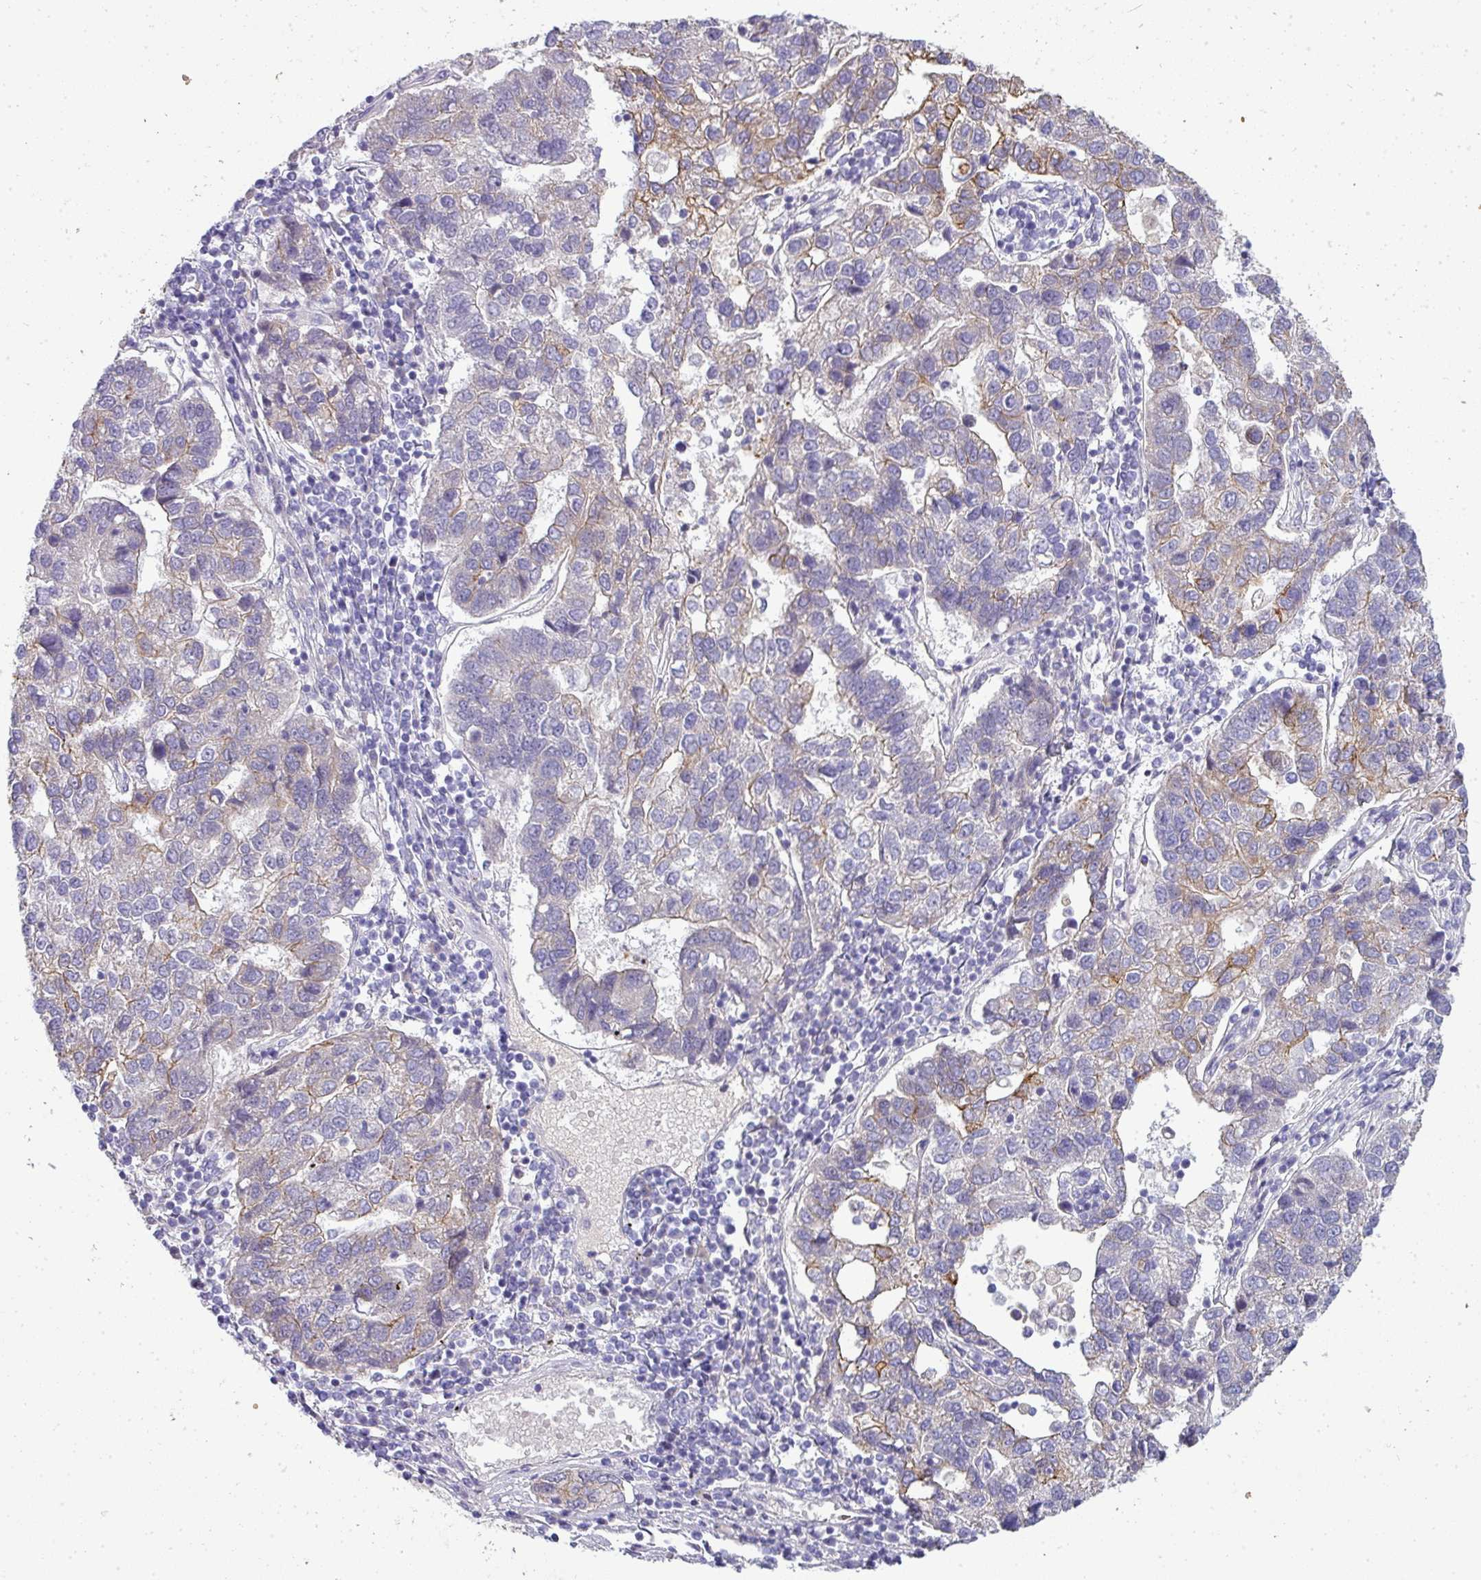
{"staining": {"intensity": "moderate", "quantity": "<25%", "location": "cytoplasmic/membranous"}, "tissue": "pancreatic cancer", "cell_type": "Tumor cells", "image_type": "cancer", "snomed": [{"axis": "morphology", "description": "Adenocarcinoma, NOS"}, {"axis": "topography", "description": "Pancreas"}], "caption": "Immunohistochemistry (IHC) of pancreatic cancer shows low levels of moderate cytoplasmic/membranous staining in approximately <25% of tumor cells.", "gene": "ASXL3", "patient": {"sex": "female", "age": 61}}